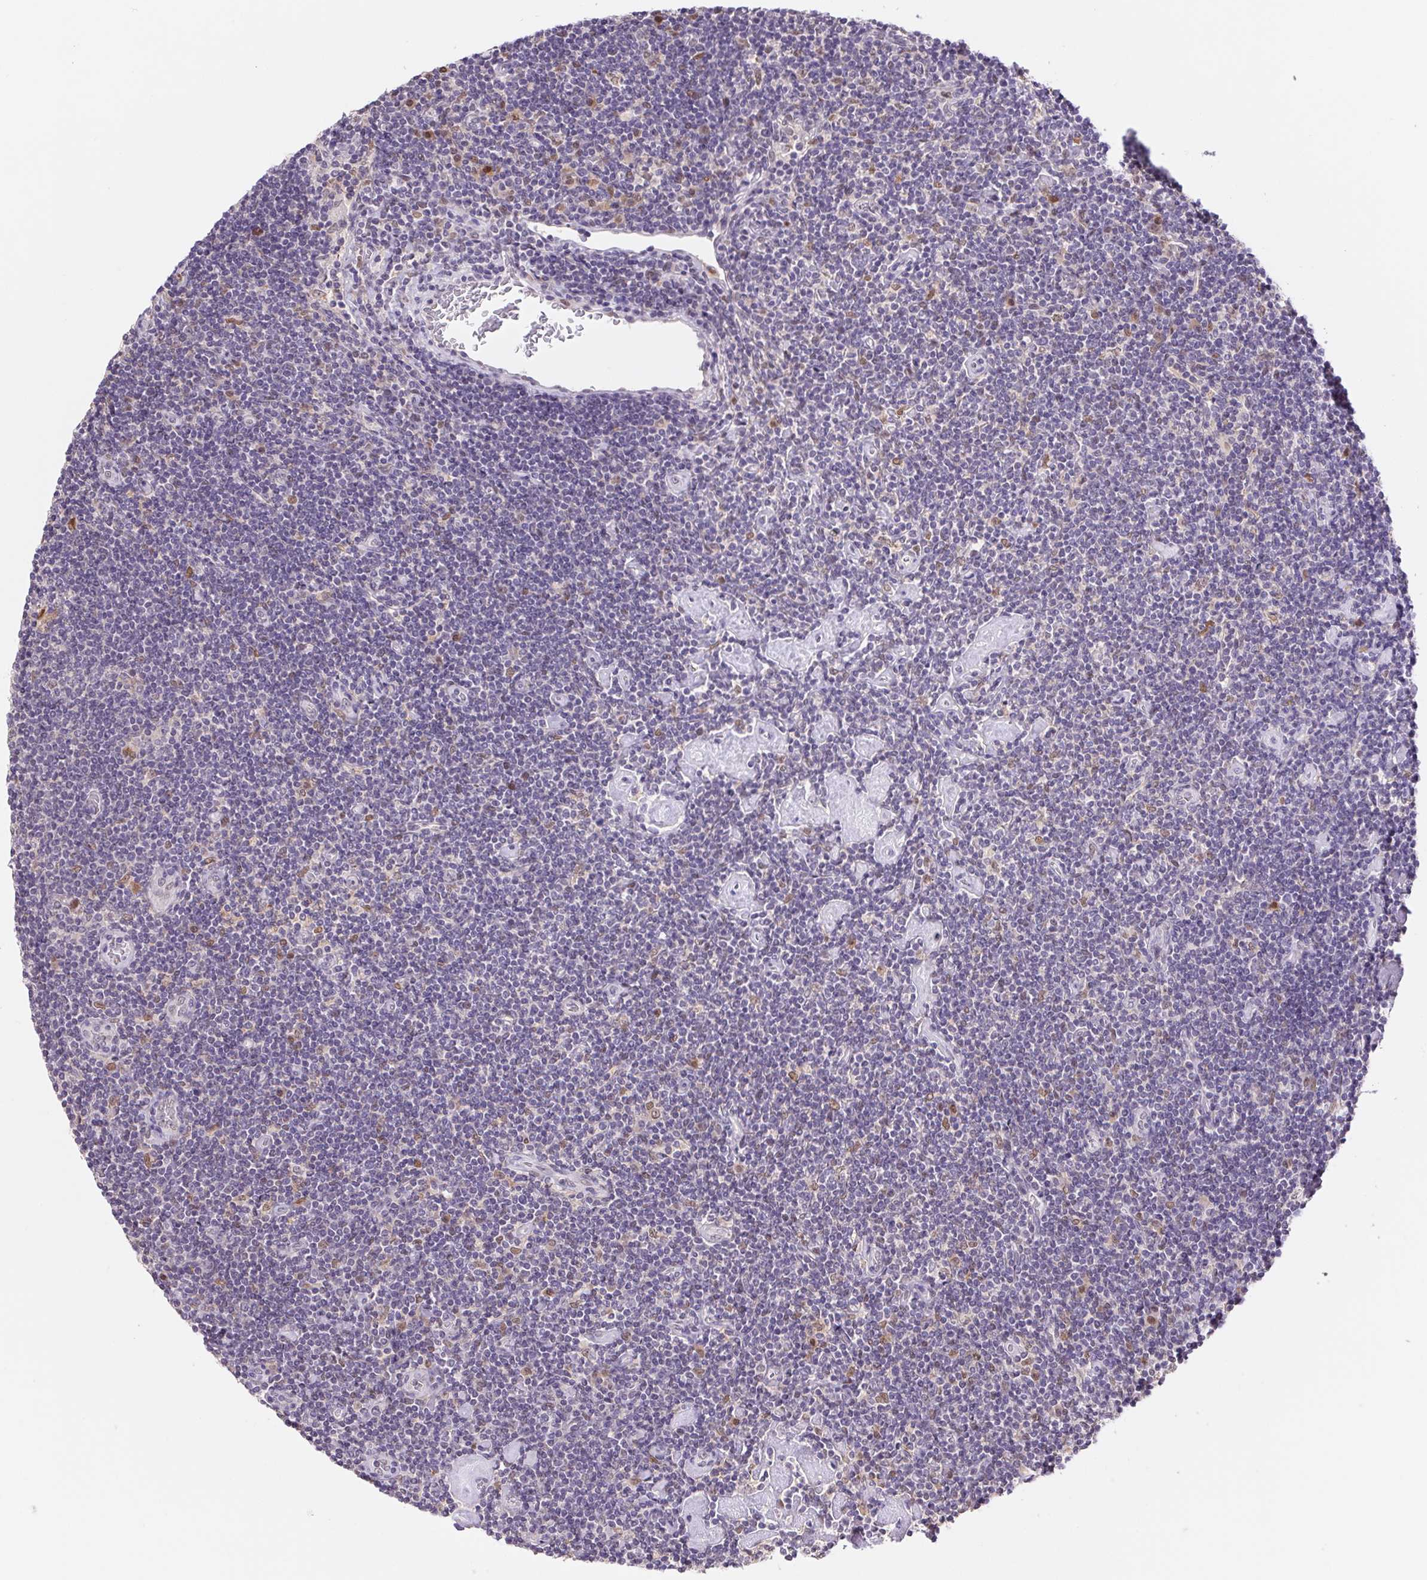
{"staining": {"intensity": "negative", "quantity": "none", "location": "none"}, "tissue": "lymphoma", "cell_type": "Tumor cells", "image_type": "cancer", "snomed": [{"axis": "morphology", "description": "Hodgkin's disease, NOS"}, {"axis": "topography", "description": "Lymph node"}], "caption": "Immunohistochemical staining of Hodgkin's disease exhibits no significant staining in tumor cells.", "gene": "L3MBTL4", "patient": {"sex": "male", "age": 40}}